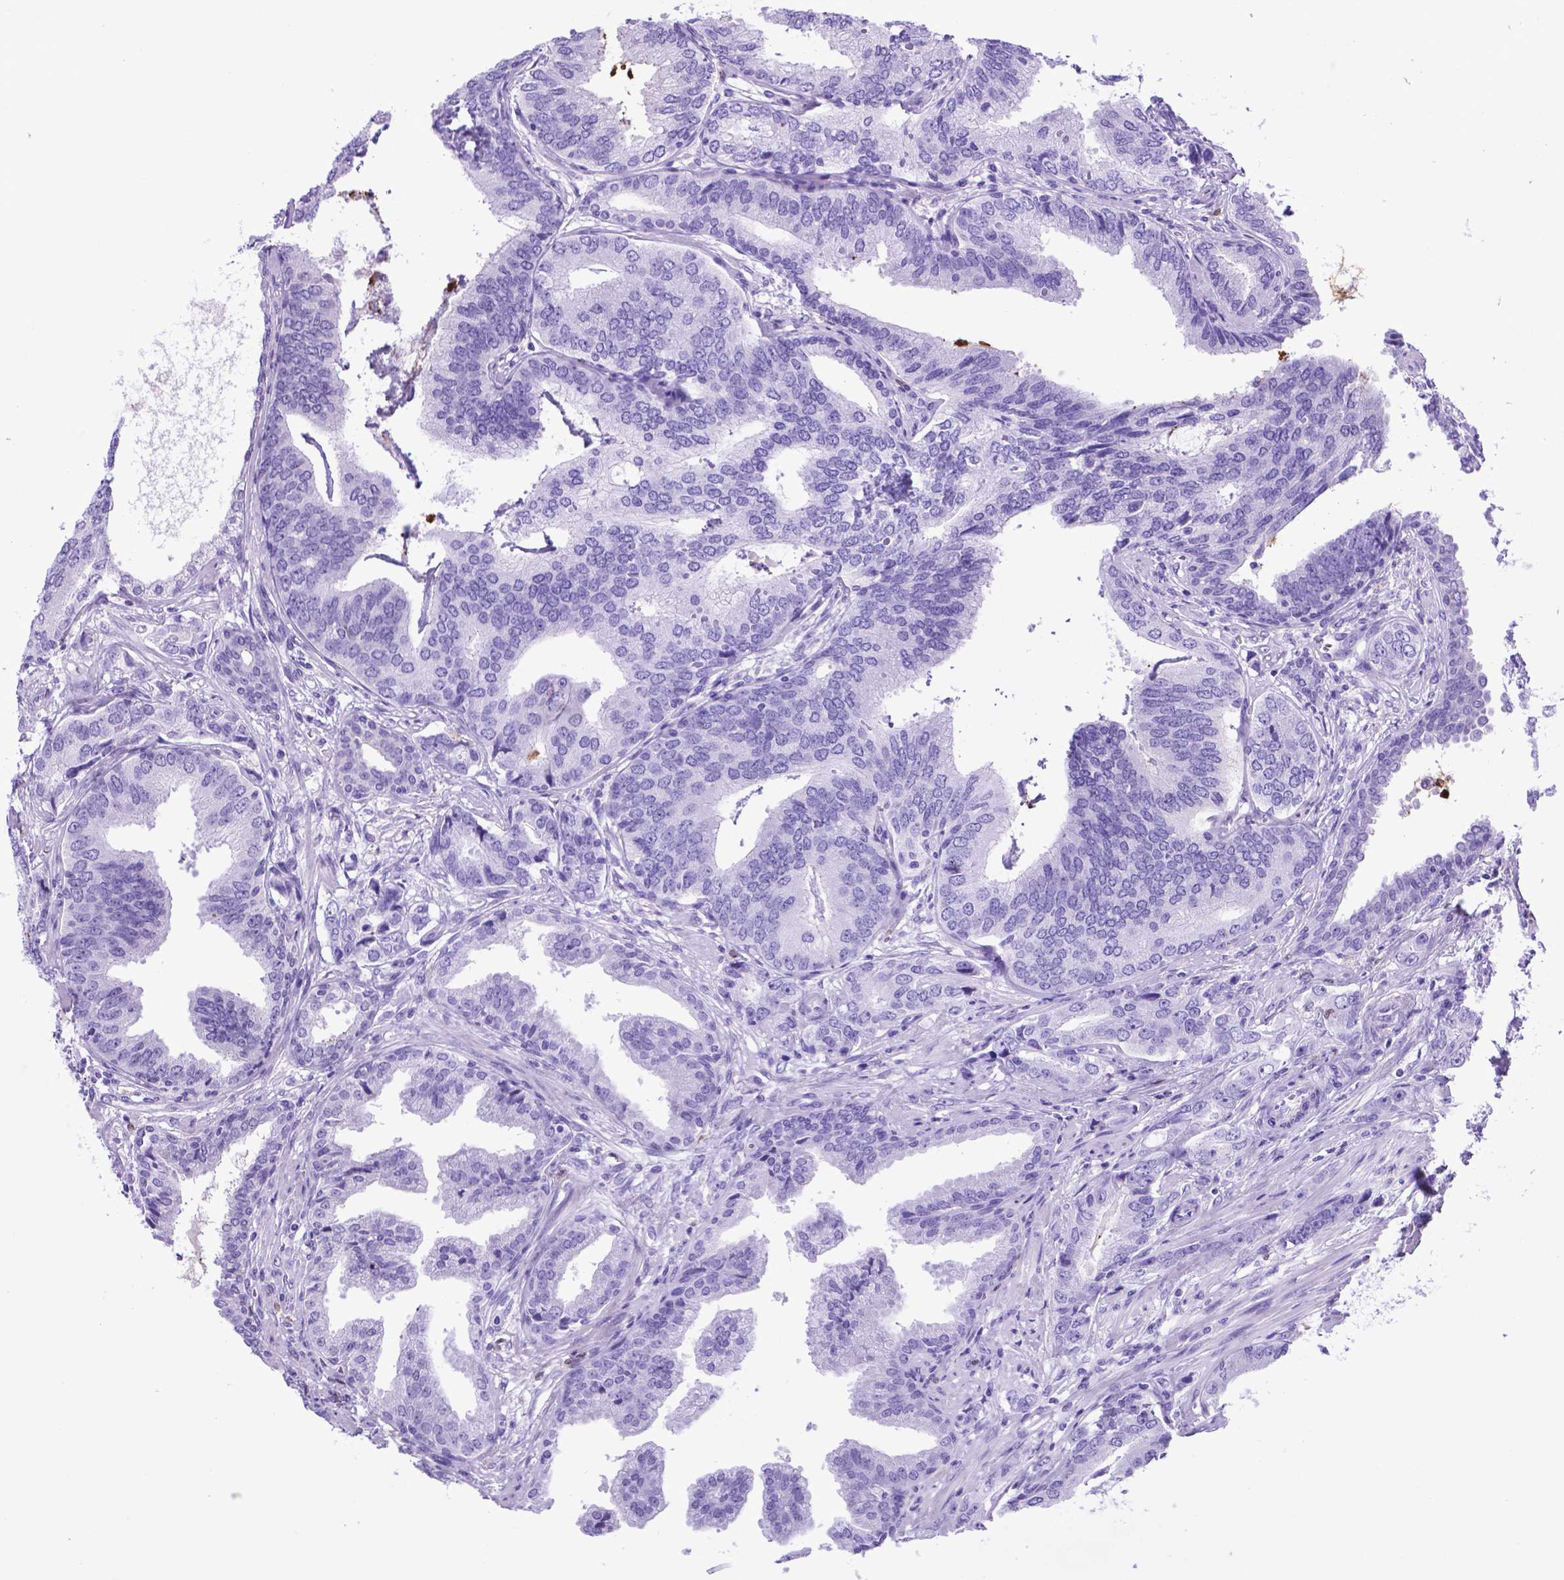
{"staining": {"intensity": "negative", "quantity": "none", "location": "none"}, "tissue": "prostate cancer", "cell_type": "Tumor cells", "image_type": "cancer", "snomed": [{"axis": "morphology", "description": "Adenocarcinoma, NOS"}, {"axis": "topography", "description": "Prostate"}], "caption": "IHC of human adenocarcinoma (prostate) shows no expression in tumor cells. (Stains: DAB (3,3'-diaminobenzidine) immunohistochemistry with hematoxylin counter stain, Microscopy: brightfield microscopy at high magnification).", "gene": "LZTR1", "patient": {"sex": "male", "age": 64}}